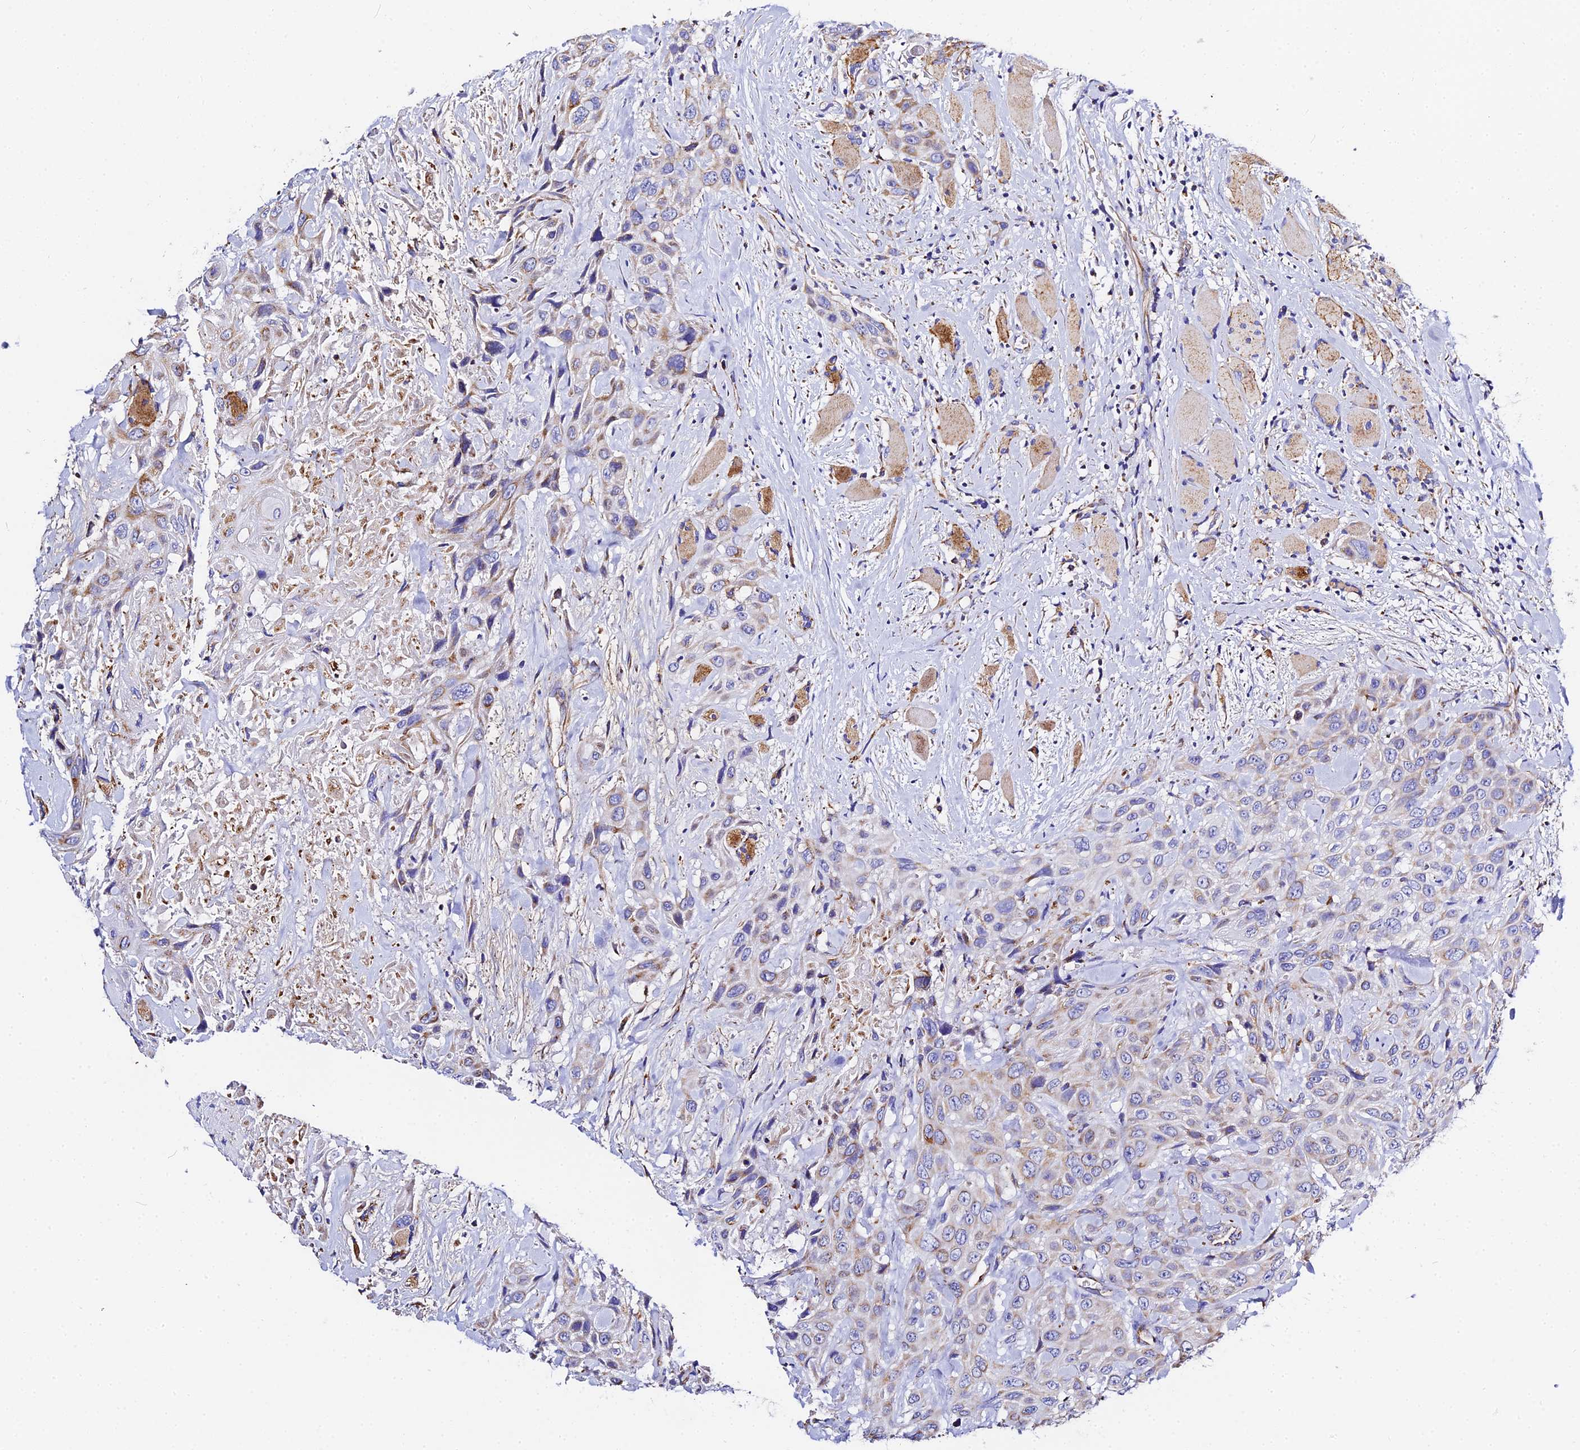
{"staining": {"intensity": "moderate", "quantity": "<25%", "location": "cytoplasmic/membranous"}, "tissue": "head and neck cancer", "cell_type": "Tumor cells", "image_type": "cancer", "snomed": [{"axis": "morphology", "description": "Squamous cell carcinoma, NOS"}, {"axis": "topography", "description": "Head-Neck"}], "caption": "High-magnification brightfield microscopy of head and neck cancer stained with DAB (brown) and counterstained with hematoxylin (blue). tumor cells exhibit moderate cytoplasmic/membranous positivity is appreciated in approximately<25% of cells.", "gene": "ZNF573", "patient": {"sex": "male", "age": 81}}